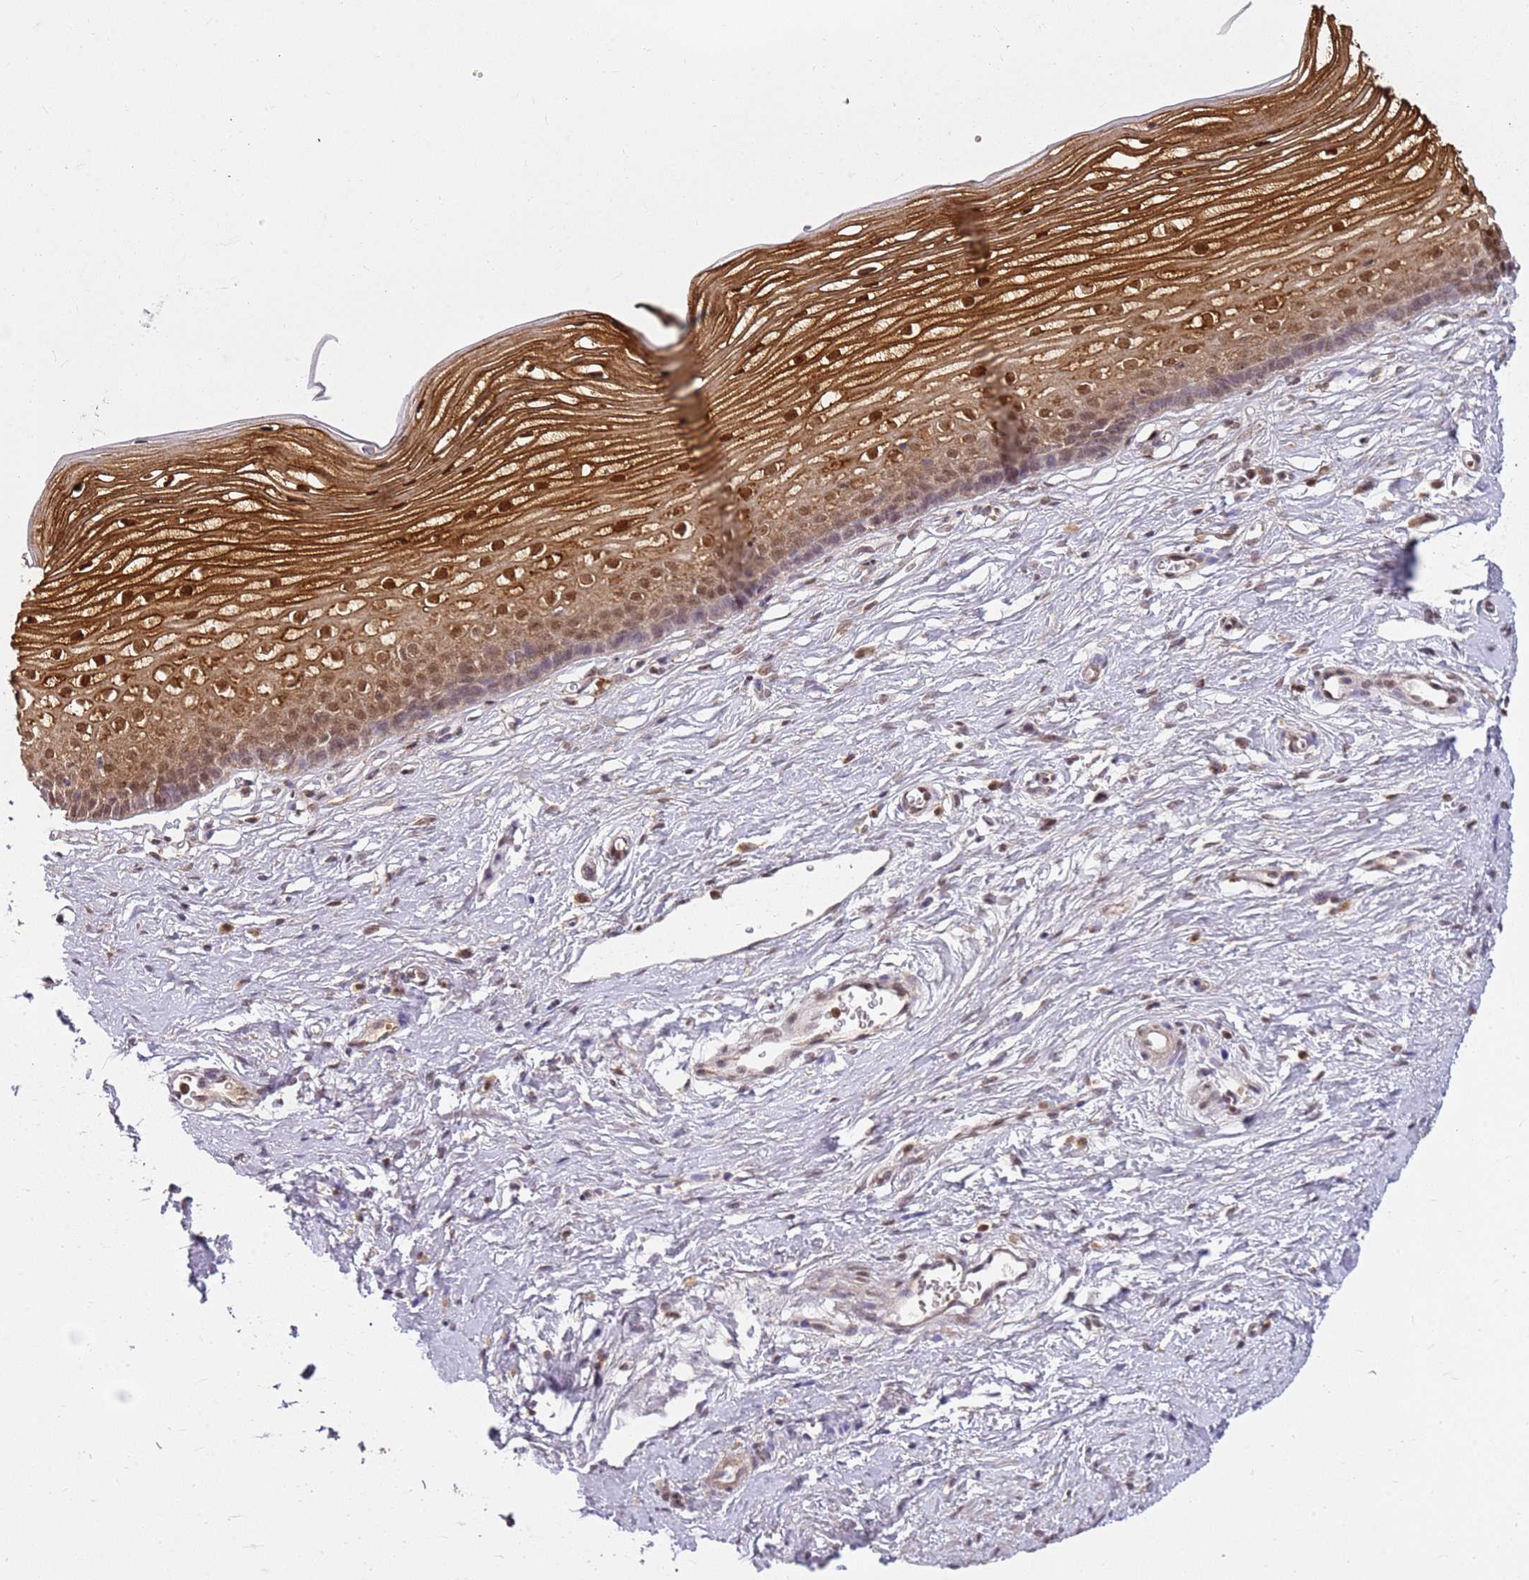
{"staining": {"intensity": "negative", "quantity": "none", "location": "none"}, "tissue": "cervix", "cell_type": "Glandular cells", "image_type": "normal", "snomed": [{"axis": "morphology", "description": "Normal tissue, NOS"}, {"axis": "topography", "description": "Cervix"}], "caption": "A photomicrograph of human cervix is negative for staining in glandular cells. (DAB (3,3'-diaminobenzidine) immunohistochemistry (IHC) visualized using brightfield microscopy, high magnification).", "gene": "CSTA", "patient": {"sex": "female", "age": 40}}